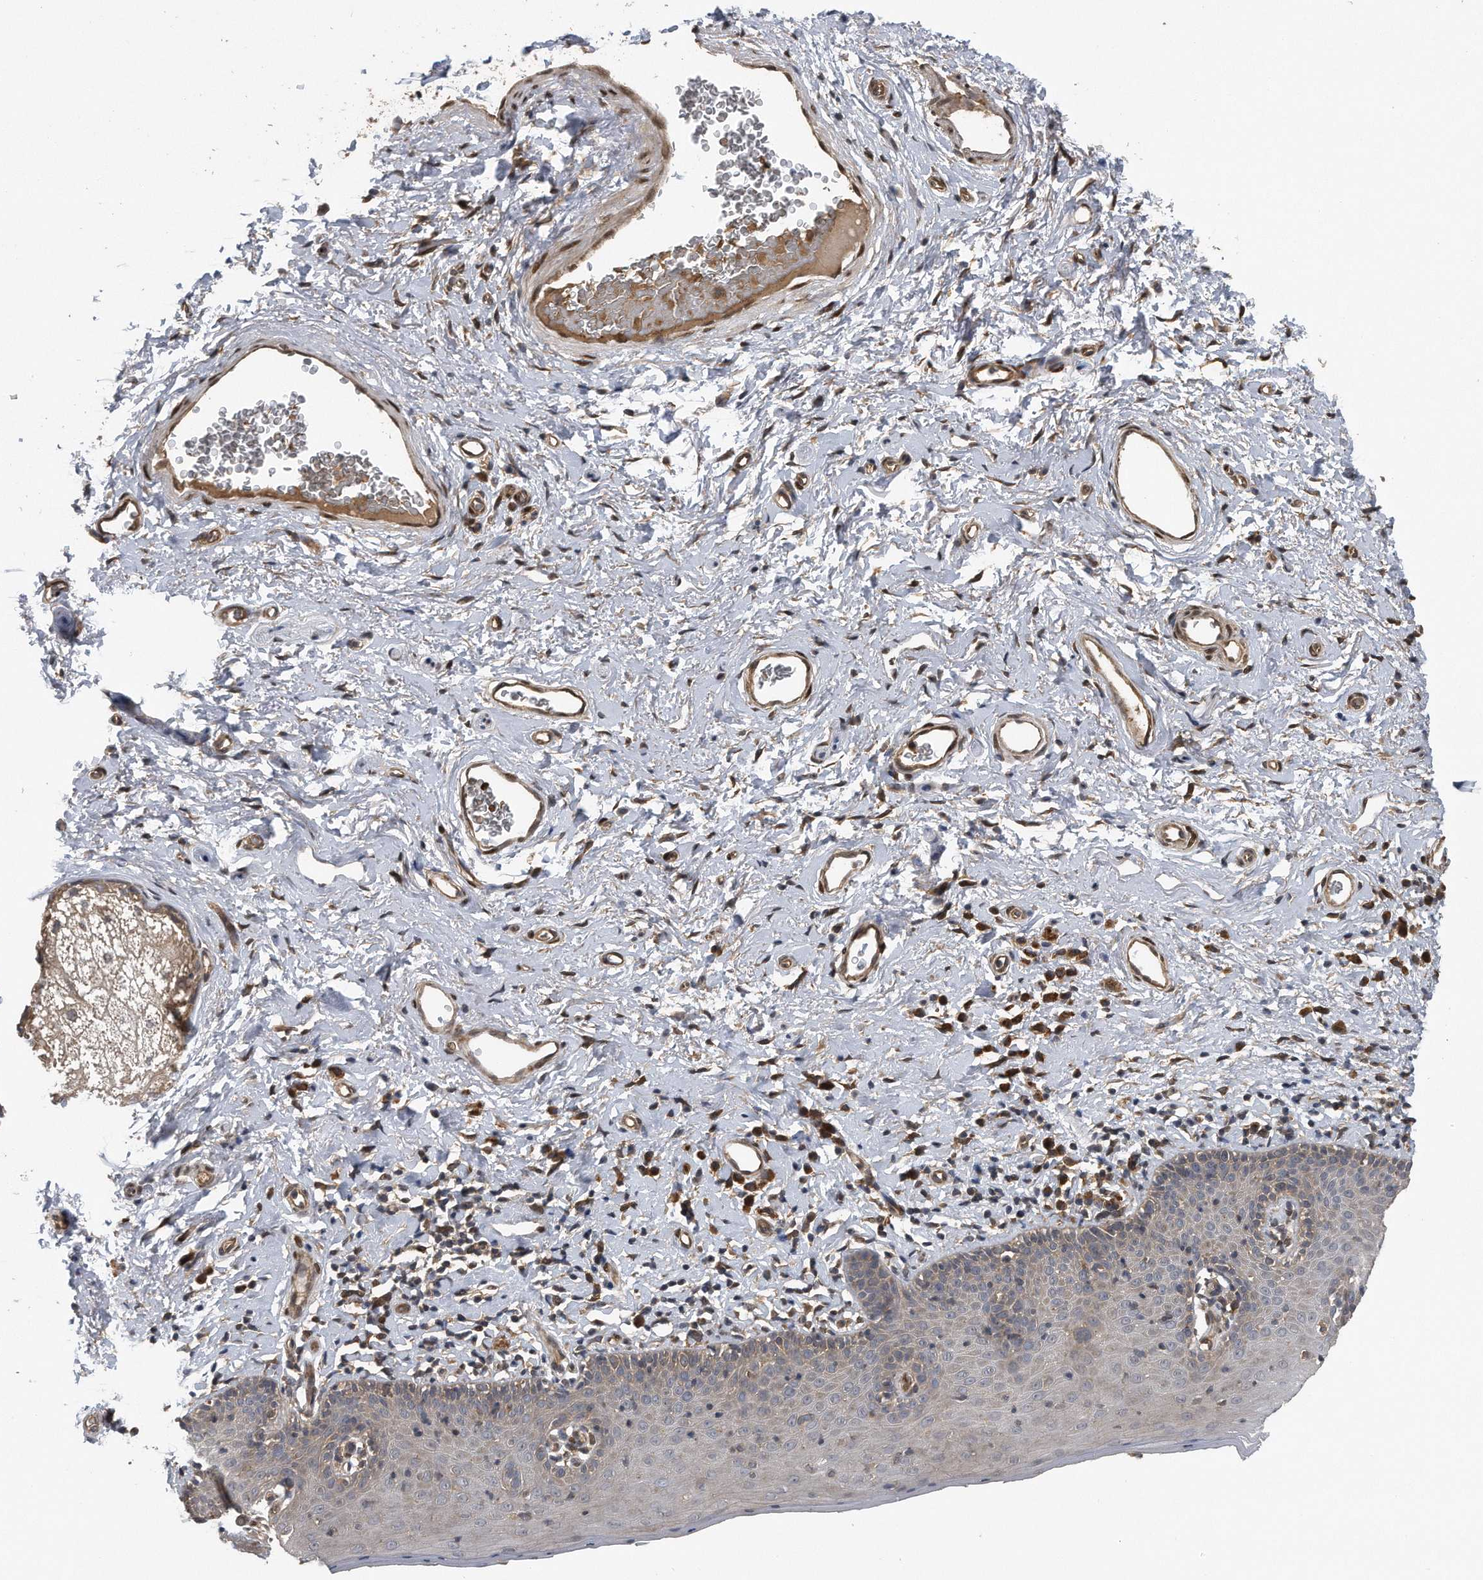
{"staining": {"intensity": "moderate", "quantity": "25%-75%", "location": "cytoplasmic/membranous"}, "tissue": "skin", "cell_type": "Epidermal cells", "image_type": "normal", "snomed": [{"axis": "morphology", "description": "Normal tissue, NOS"}, {"axis": "topography", "description": "Vulva"}], "caption": "IHC of unremarkable human skin exhibits medium levels of moderate cytoplasmic/membranous expression in approximately 25%-75% of epidermal cells.", "gene": "ZNF79", "patient": {"sex": "female", "age": 66}}